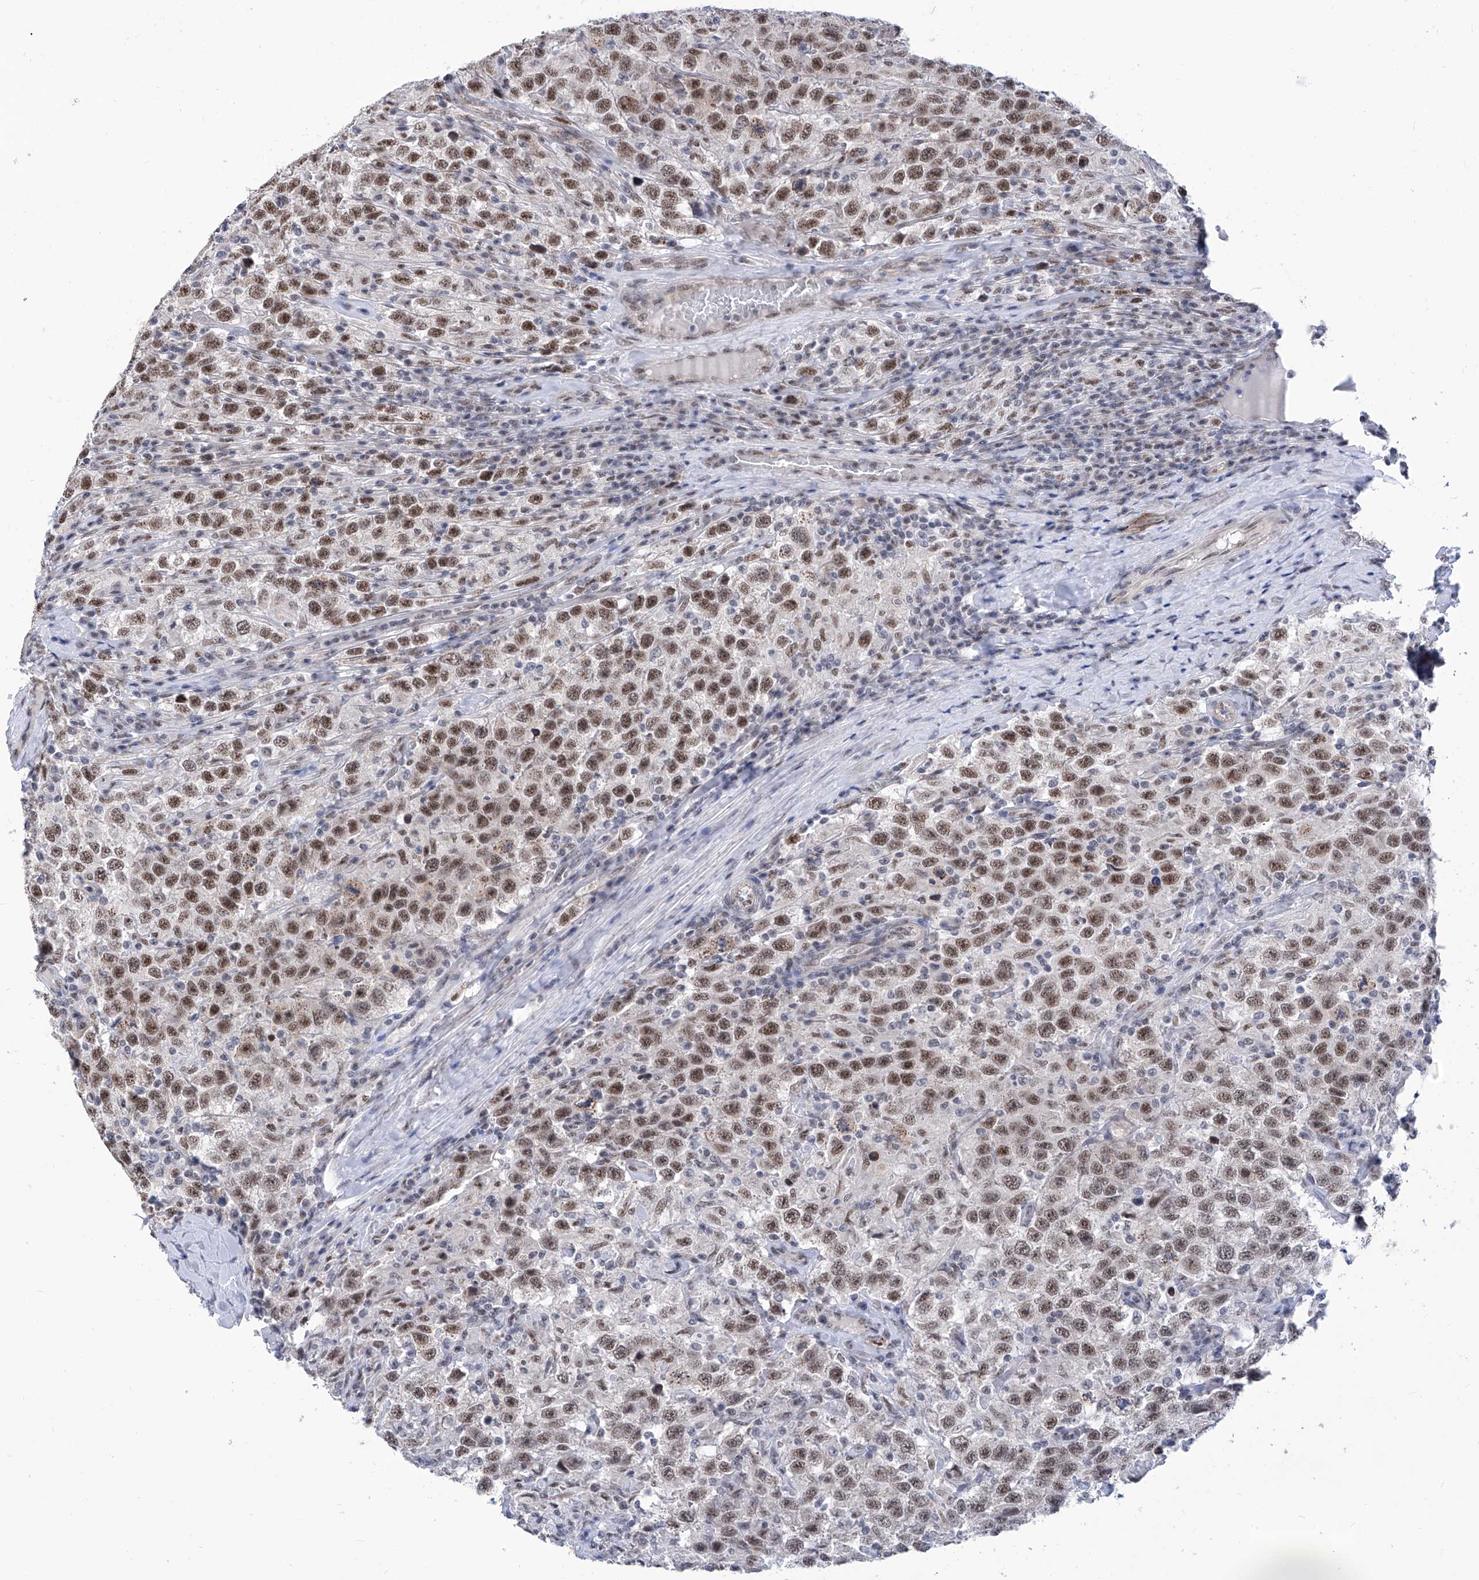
{"staining": {"intensity": "moderate", "quantity": ">75%", "location": "nuclear"}, "tissue": "testis cancer", "cell_type": "Tumor cells", "image_type": "cancer", "snomed": [{"axis": "morphology", "description": "Seminoma, NOS"}, {"axis": "topography", "description": "Testis"}], "caption": "The histopathology image reveals immunohistochemical staining of testis cancer. There is moderate nuclear expression is identified in about >75% of tumor cells.", "gene": "SART1", "patient": {"sex": "male", "age": 41}}